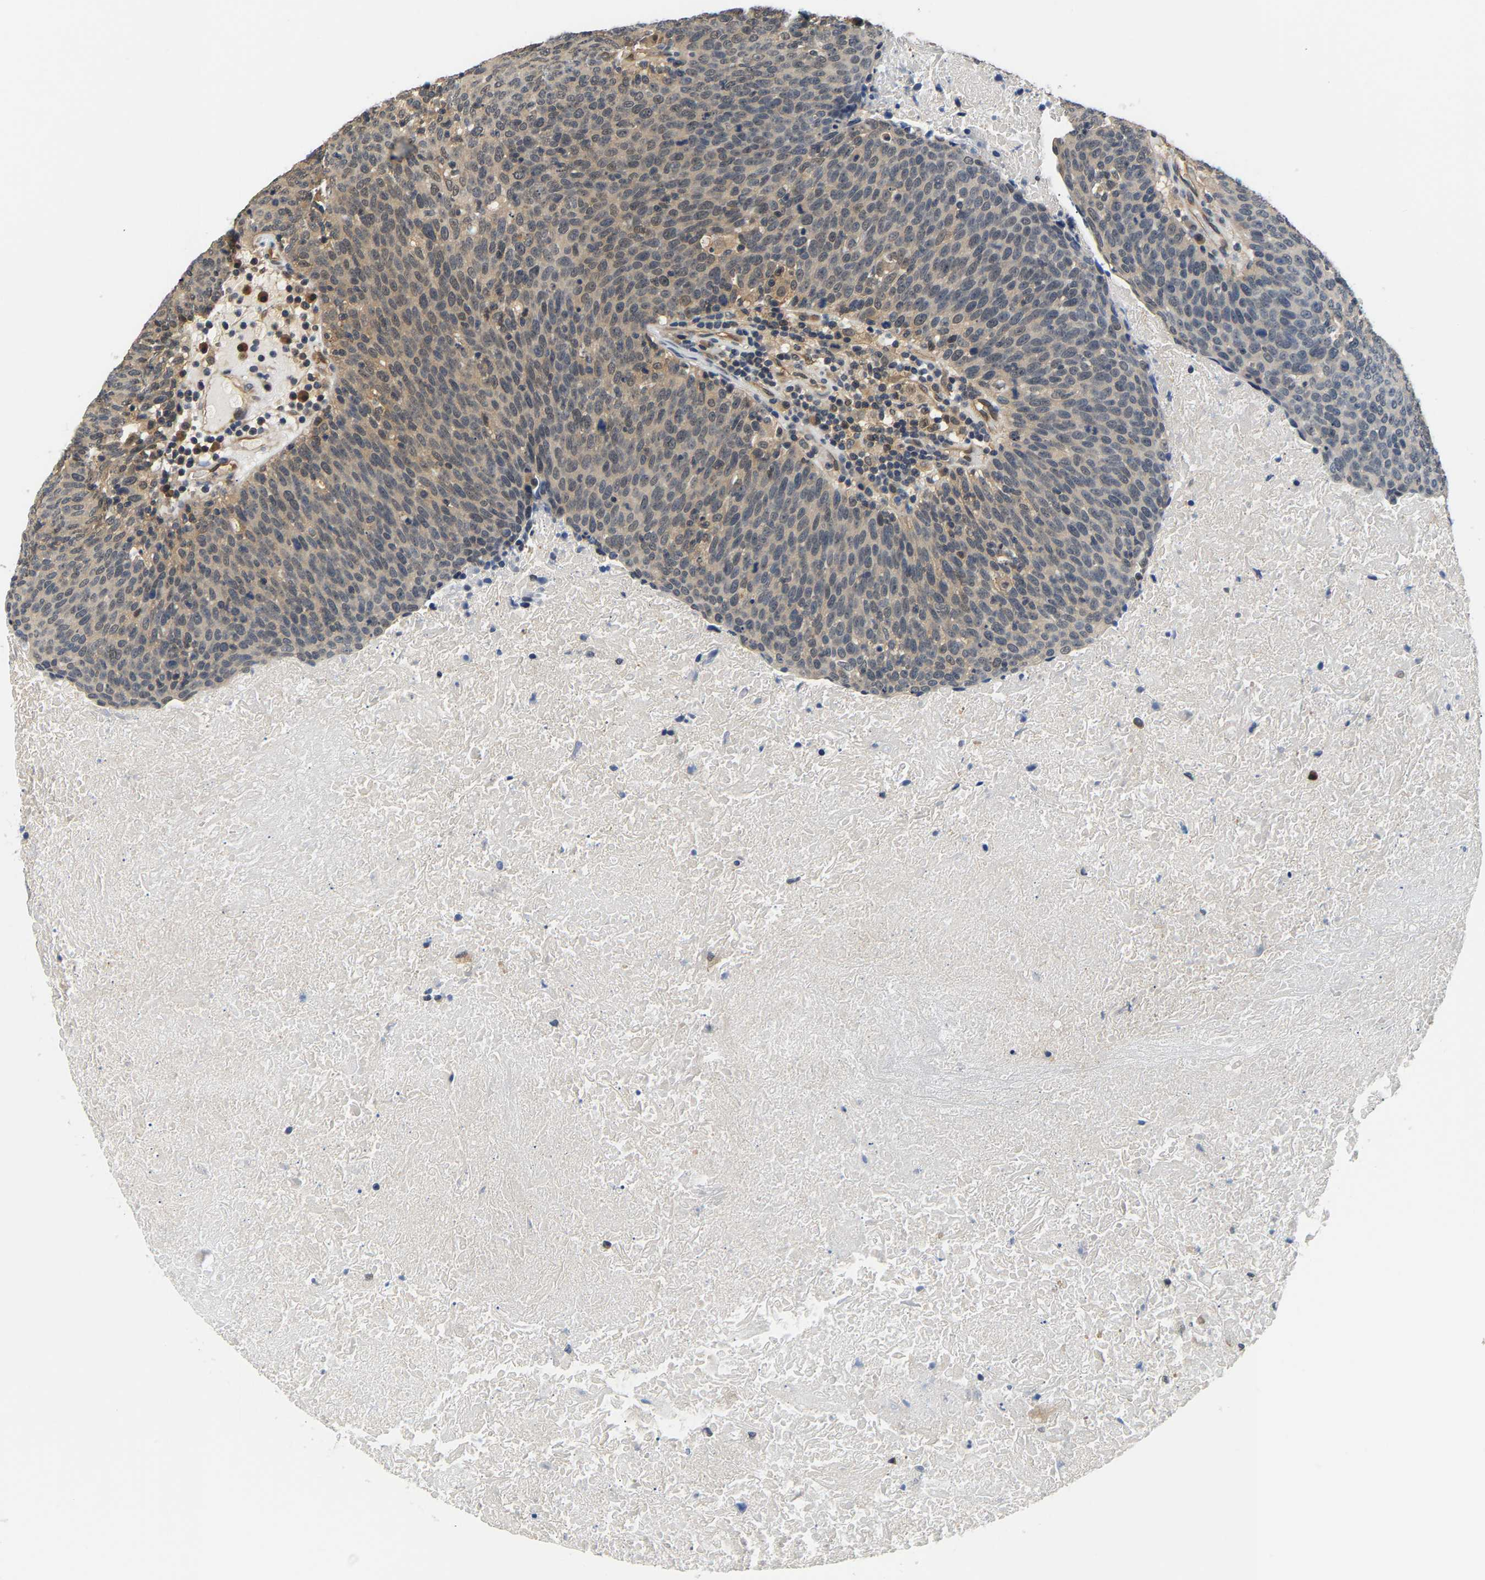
{"staining": {"intensity": "weak", "quantity": ">75%", "location": "cytoplasmic/membranous"}, "tissue": "head and neck cancer", "cell_type": "Tumor cells", "image_type": "cancer", "snomed": [{"axis": "morphology", "description": "Squamous cell carcinoma, NOS"}, {"axis": "morphology", "description": "Squamous cell carcinoma, metastatic, NOS"}, {"axis": "topography", "description": "Lymph node"}, {"axis": "topography", "description": "Head-Neck"}], "caption": "Weak cytoplasmic/membranous protein positivity is appreciated in about >75% of tumor cells in head and neck metastatic squamous cell carcinoma. The staining is performed using DAB (3,3'-diaminobenzidine) brown chromogen to label protein expression. The nuclei are counter-stained blue using hematoxylin.", "gene": "ARHGEF12", "patient": {"sex": "male", "age": 62}}